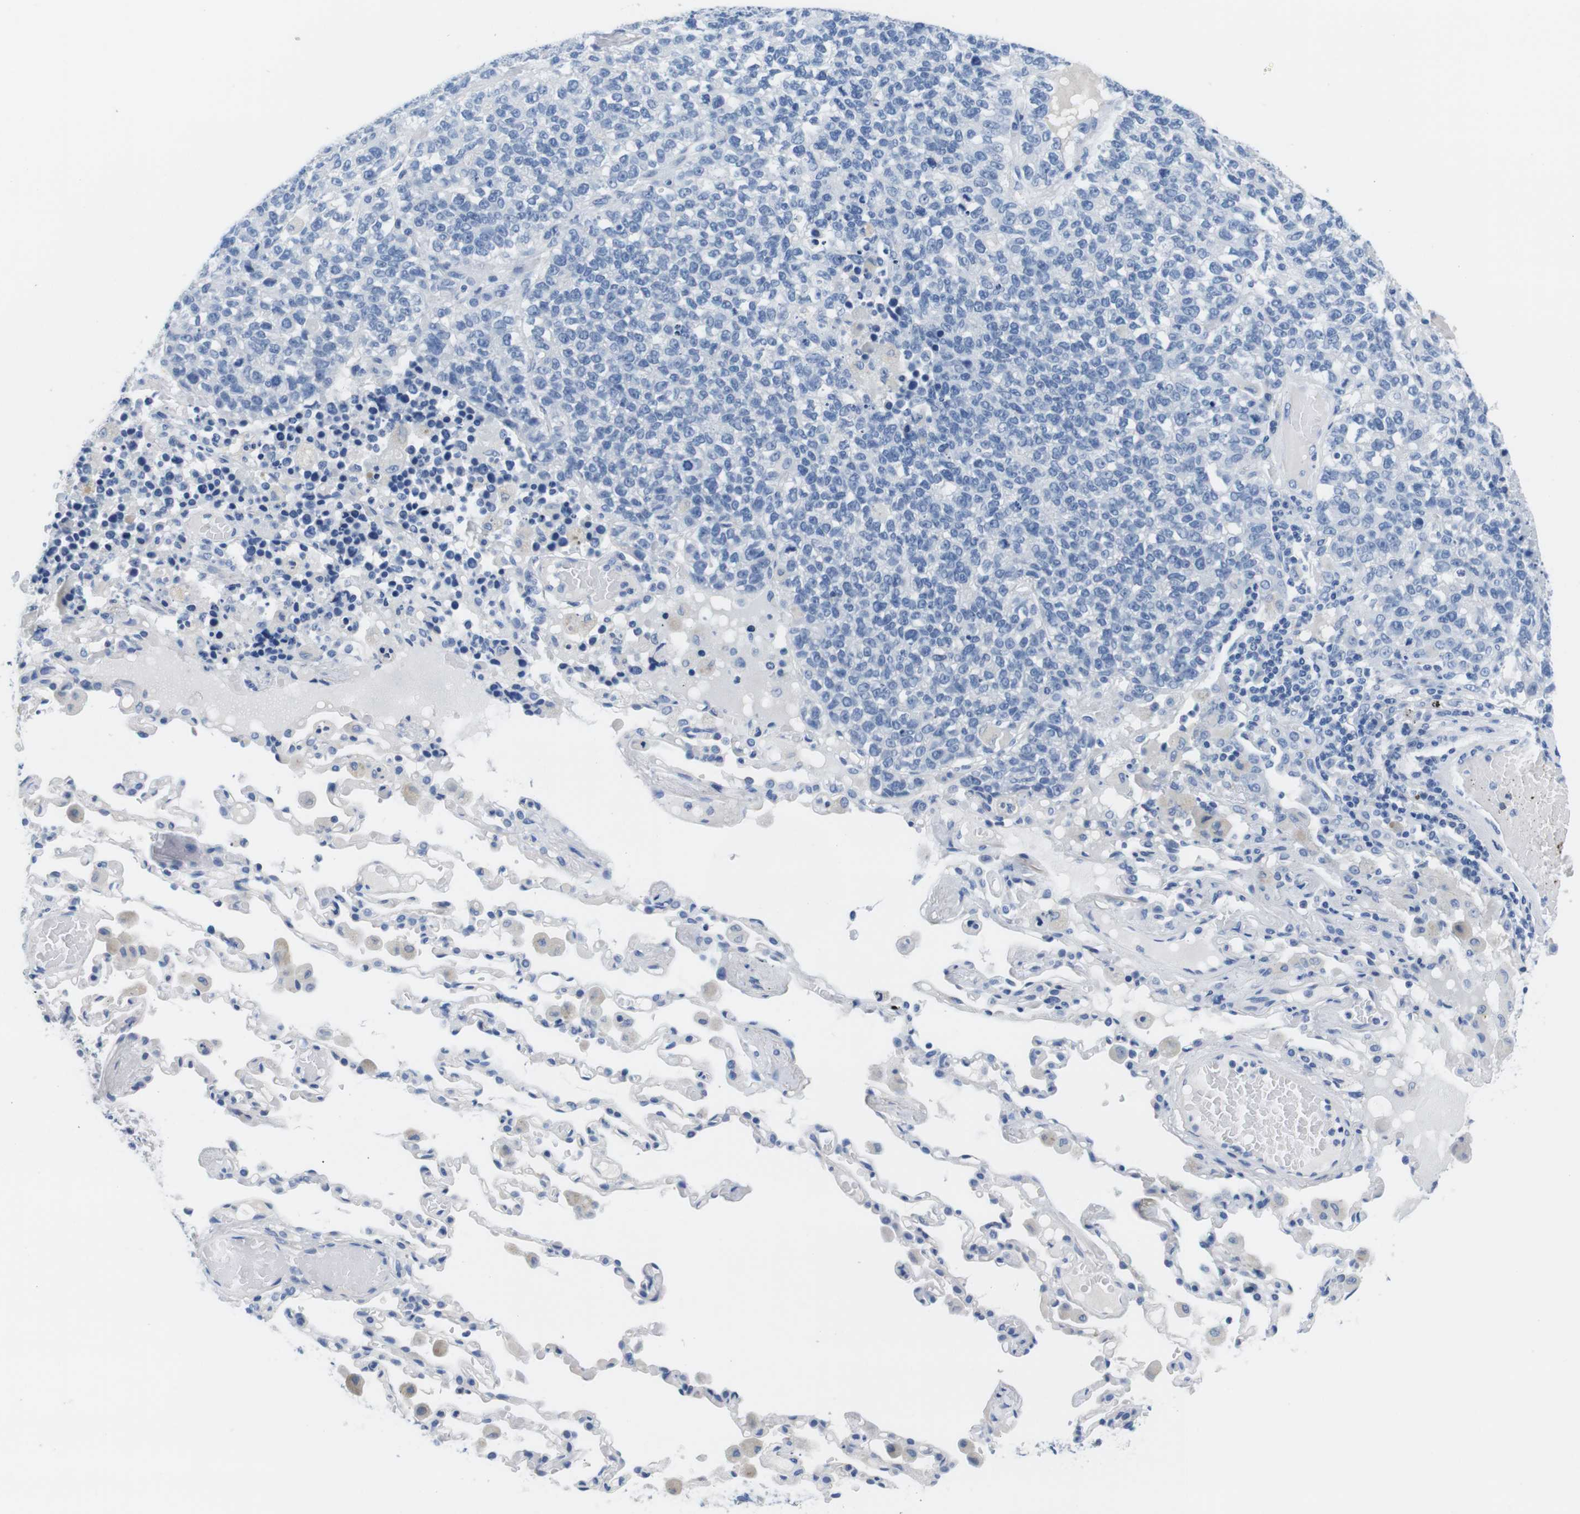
{"staining": {"intensity": "negative", "quantity": "none", "location": "none"}, "tissue": "lung cancer", "cell_type": "Tumor cells", "image_type": "cancer", "snomed": [{"axis": "morphology", "description": "Adenocarcinoma, NOS"}, {"axis": "topography", "description": "Lung"}], "caption": "Human lung cancer (adenocarcinoma) stained for a protein using immunohistochemistry (IHC) demonstrates no positivity in tumor cells.", "gene": "MAP6", "patient": {"sex": "male", "age": 49}}